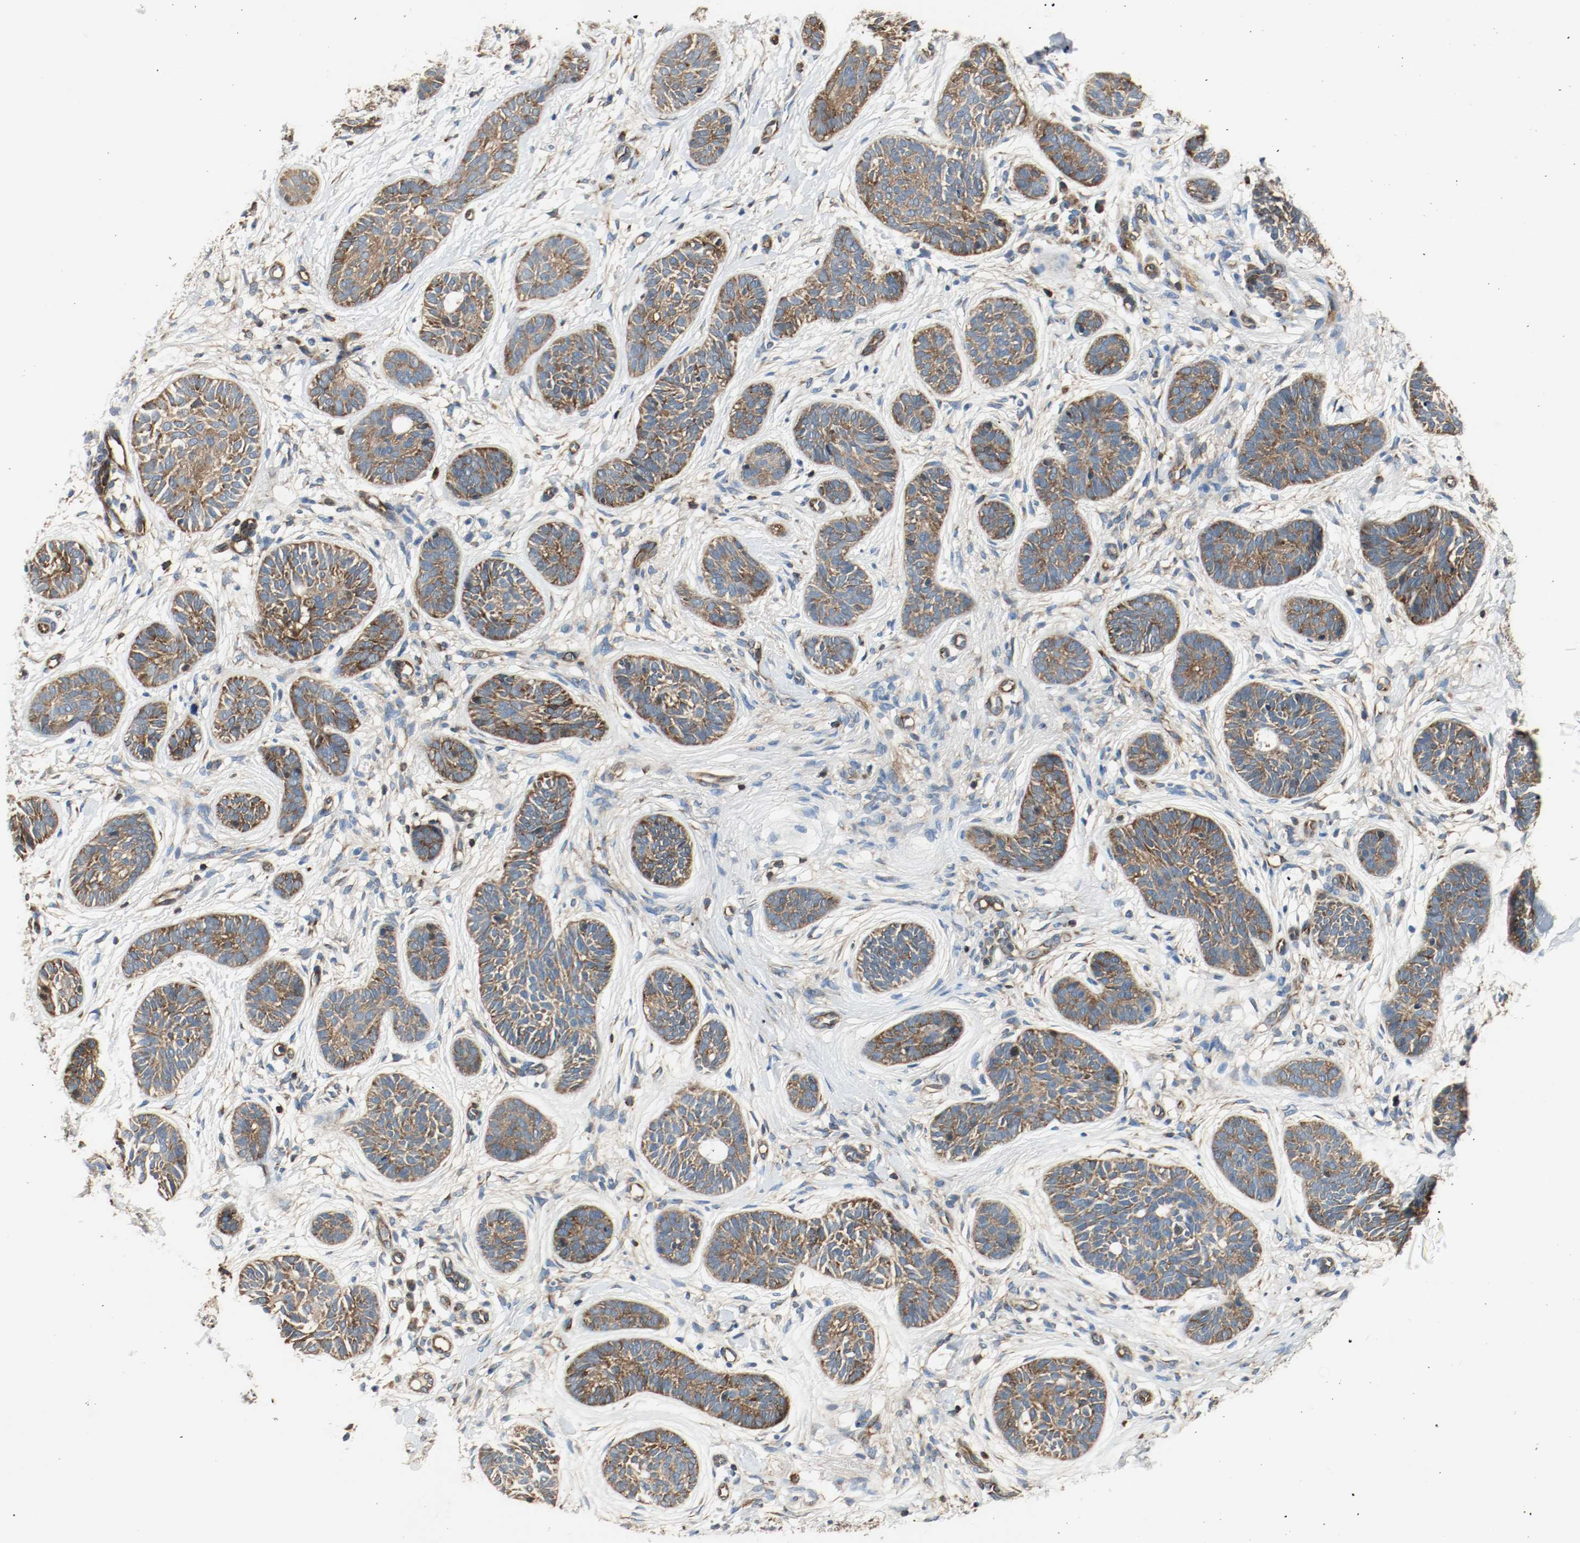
{"staining": {"intensity": "strong", "quantity": ">75%", "location": "cytoplasmic/membranous"}, "tissue": "skin cancer", "cell_type": "Tumor cells", "image_type": "cancer", "snomed": [{"axis": "morphology", "description": "Normal tissue, NOS"}, {"axis": "morphology", "description": "Basal cell carcinoma"}, {"axis": "topography", "description": "Skin"}], "caption": "An IHC histopathology image of tumor tissue is shown. Protein staining in brown highlights strong cytoplasmic/membranous positivity in skin basal cell carcinoma within tumor cells.", "gene": "PLCG1", "patient": {"sex": "male", "age": 63}}